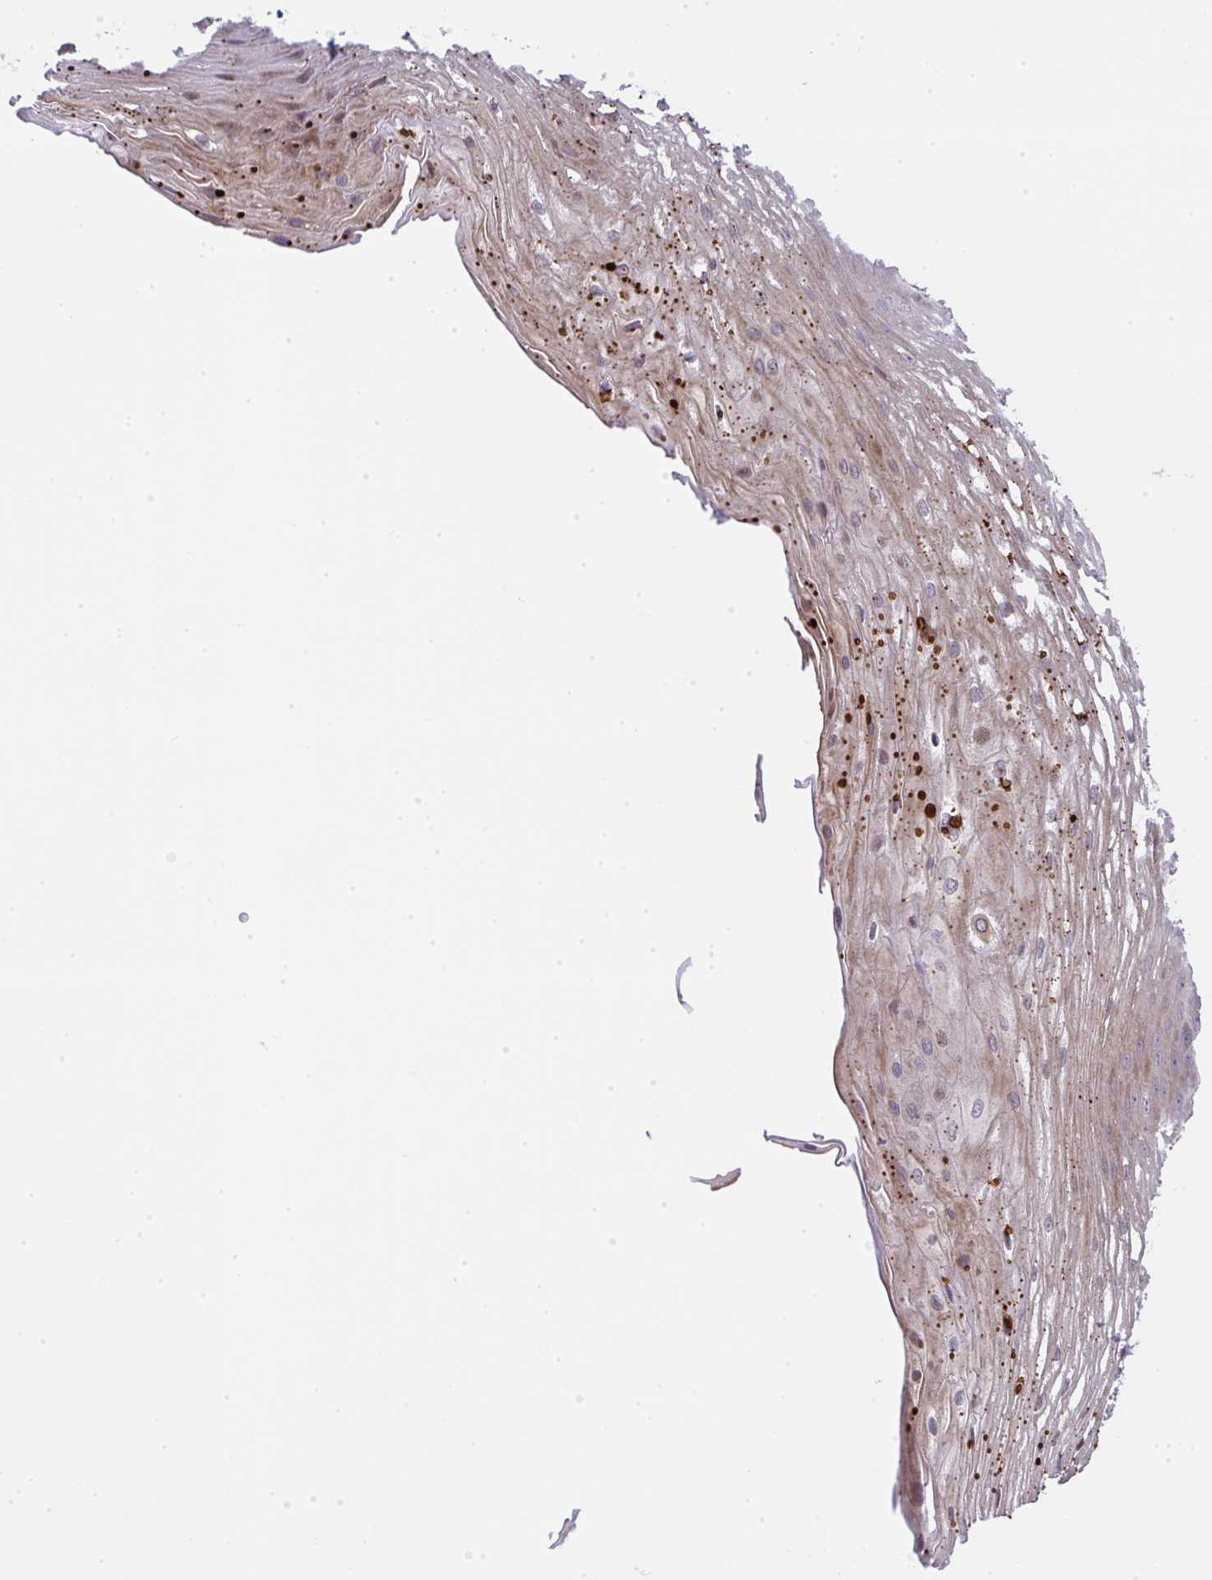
{"staining": {"intensity": "moderate", "quantity": "<25%", "location": "nuclear"}, "tissue": "esophagus", "cell_type": "Squamous epithelial cells", "image_type": "normal", "snomed": [{"axis": "morphology", "description": "Normal tissue, NOS"}, {"axis": "topography", "description": "Esophagus"}], "caption": "Squamous epithelial cells reveal low levels of moderate nuclear positivity in approximately <25% of cells in benign esophagus. Nuclei are stained in blue.", "gene": "GALNT16", "patient": {"sex": "male", "age": 62}}